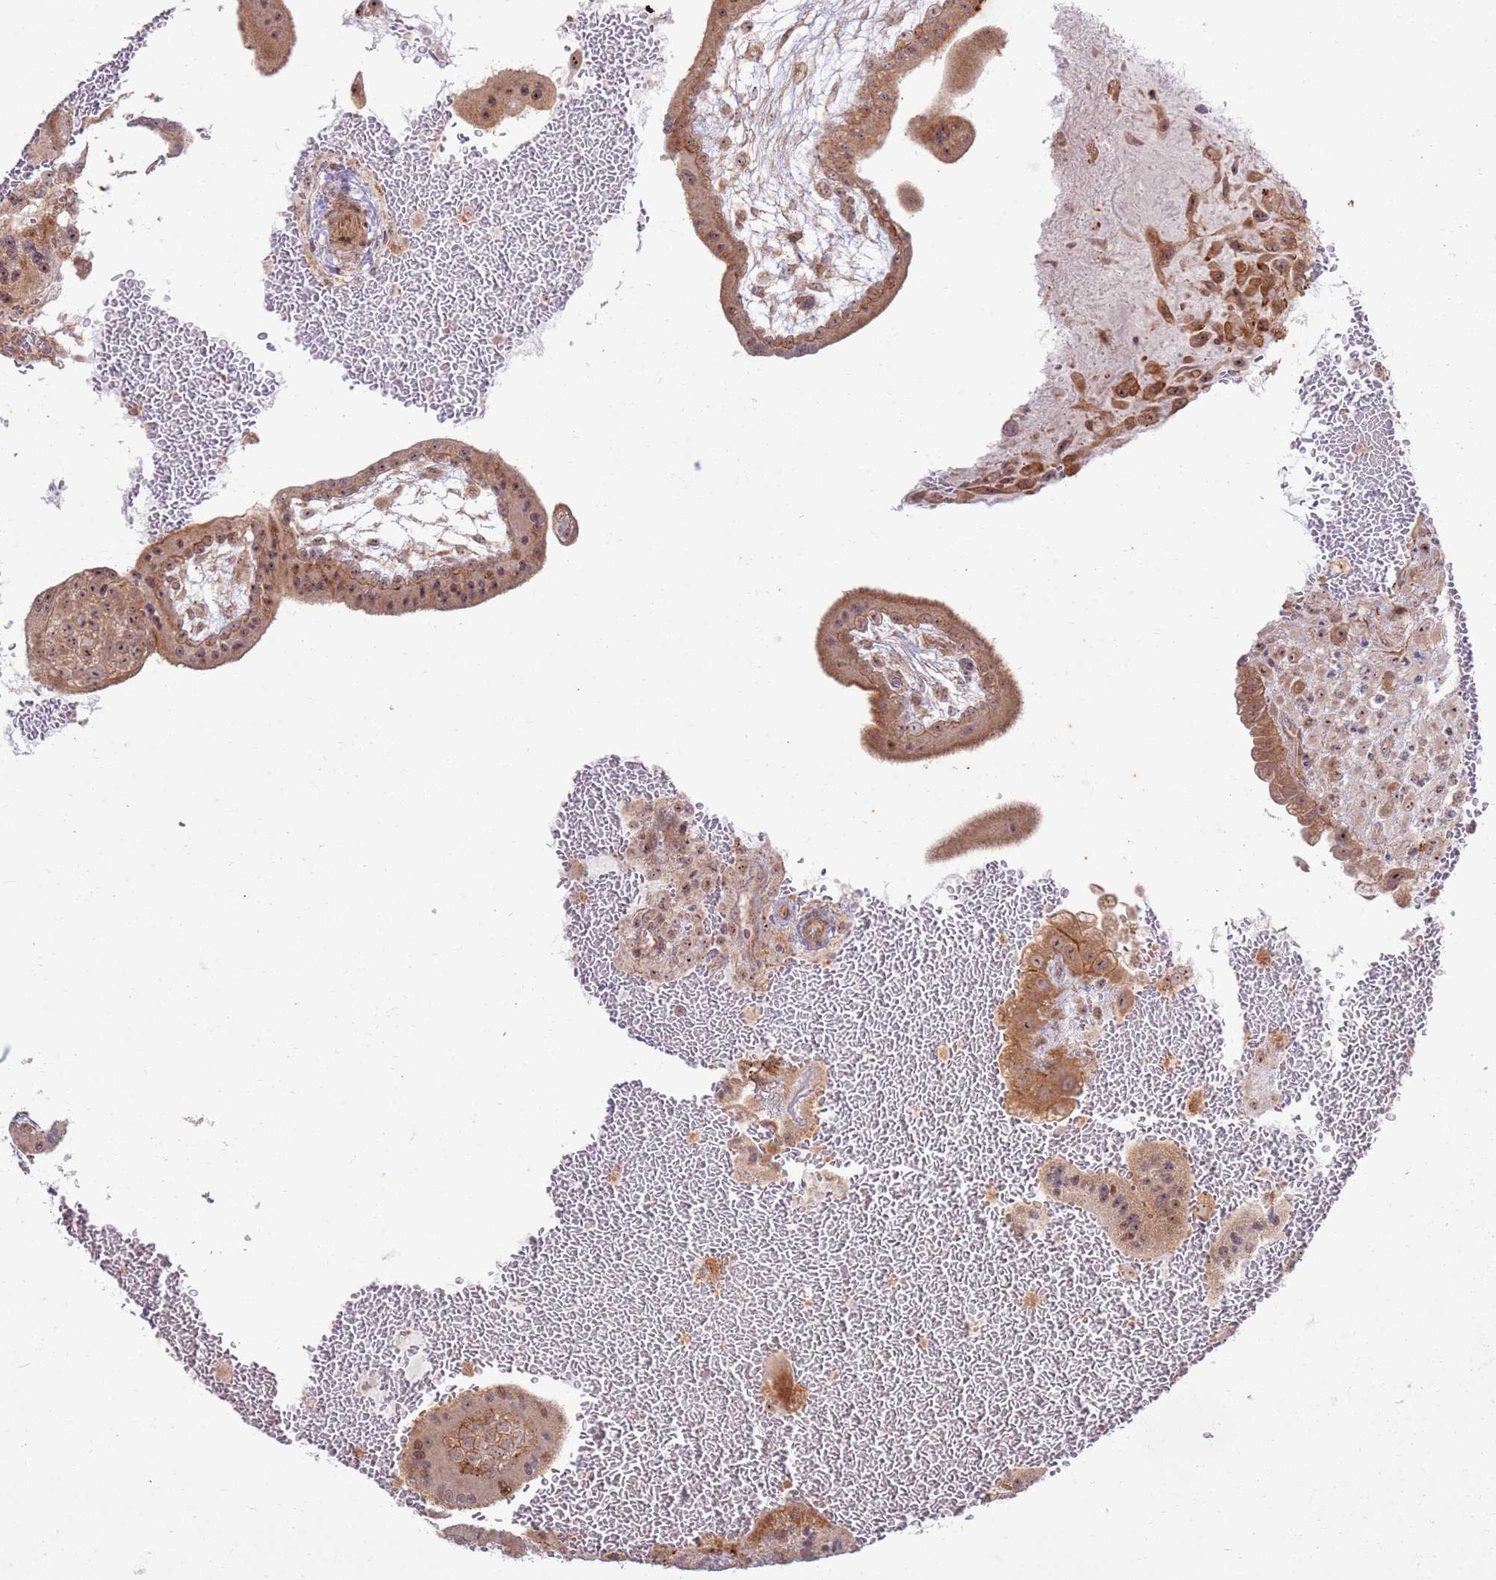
{"staining": {"intensity": "moderate", "quantity": ">75%", "location": "cytoplasmic/membranous,nuclear"}, "tissue": "placenta", "cell_type": "Trophoblastic cells", "image_type": "normal", "snomed": [{"axis": "morphology", "description": "Normal tissue, NOS"}, {"axis": "topography", "description": "Placenta"}], "caption": "DAB immunohistochemical staining of benign human placenta exhibits moderate cytoplasmic/membranous,nuclear protein positivity in approximately >75% of trophoblastic cells. The protein of interest is stained brown, and the nuclei are stained in blue (DAB (3,3'-diaminobenzidine) IHC with brightfield microscopy, high magnification).", "gene": "CNPY1", "patient": {"sex": "female", "age": 35}}